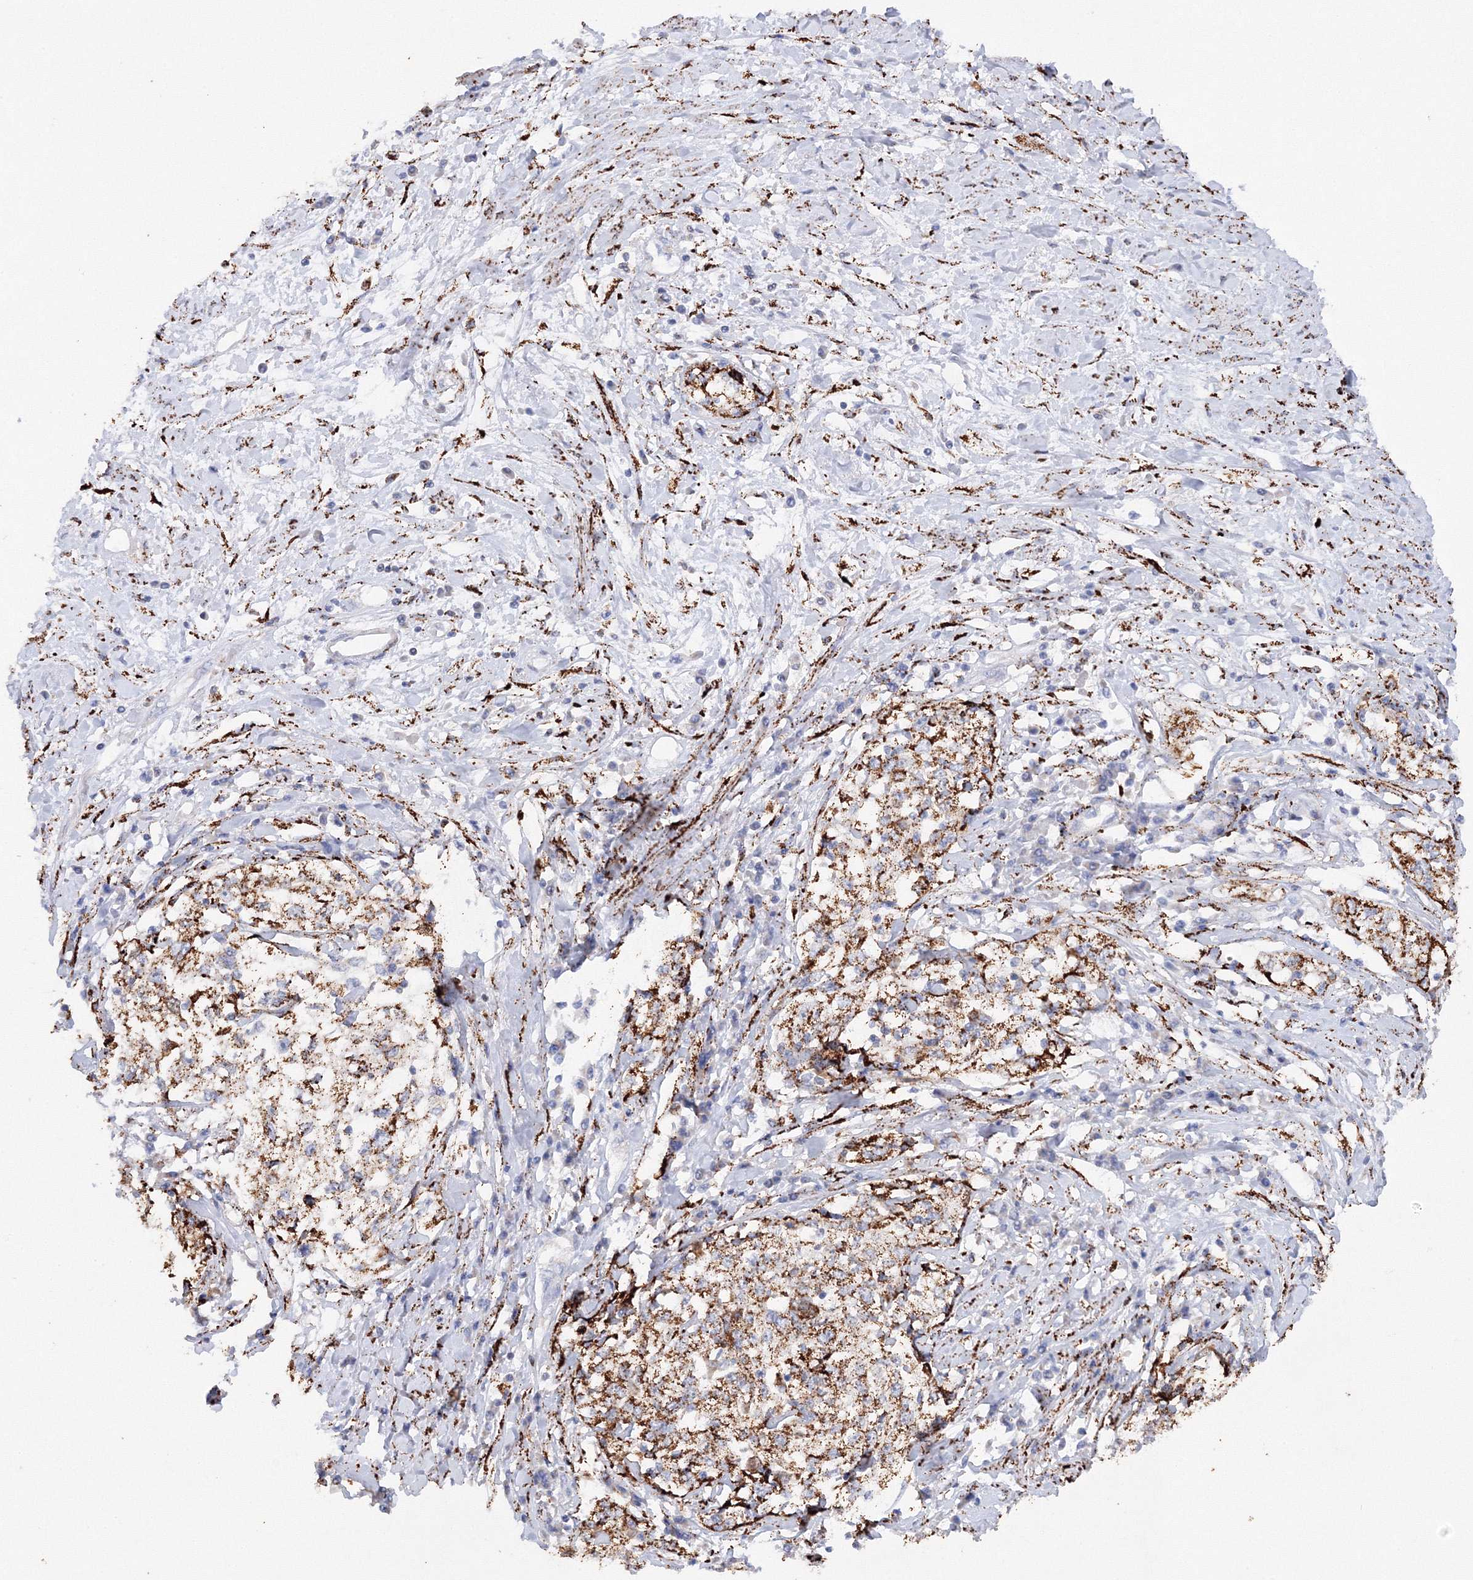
{"staining": {"intensity": "moderate", "quantity": ">75%", "location": "cytoplasmic/membranous"}, "tissue": "cervical cancer", "cell_type": "Tumor cells", "image_type": "cancer", "snomed": [{"axis": "morphology", "description": "Squamous cell carcinoma, NOS"}, {"axis": "topography", "description": "Cervix"}], "caption": "There is medium levels of moderate cytoplasmic/membranous expression in tumor cells of cervical cancer (squamous cell carcinoma), as demonstrated by immunohistochemical staining (brown color).", "gene": "MERTK", "patient": {"sex": "female", "age": 57}}